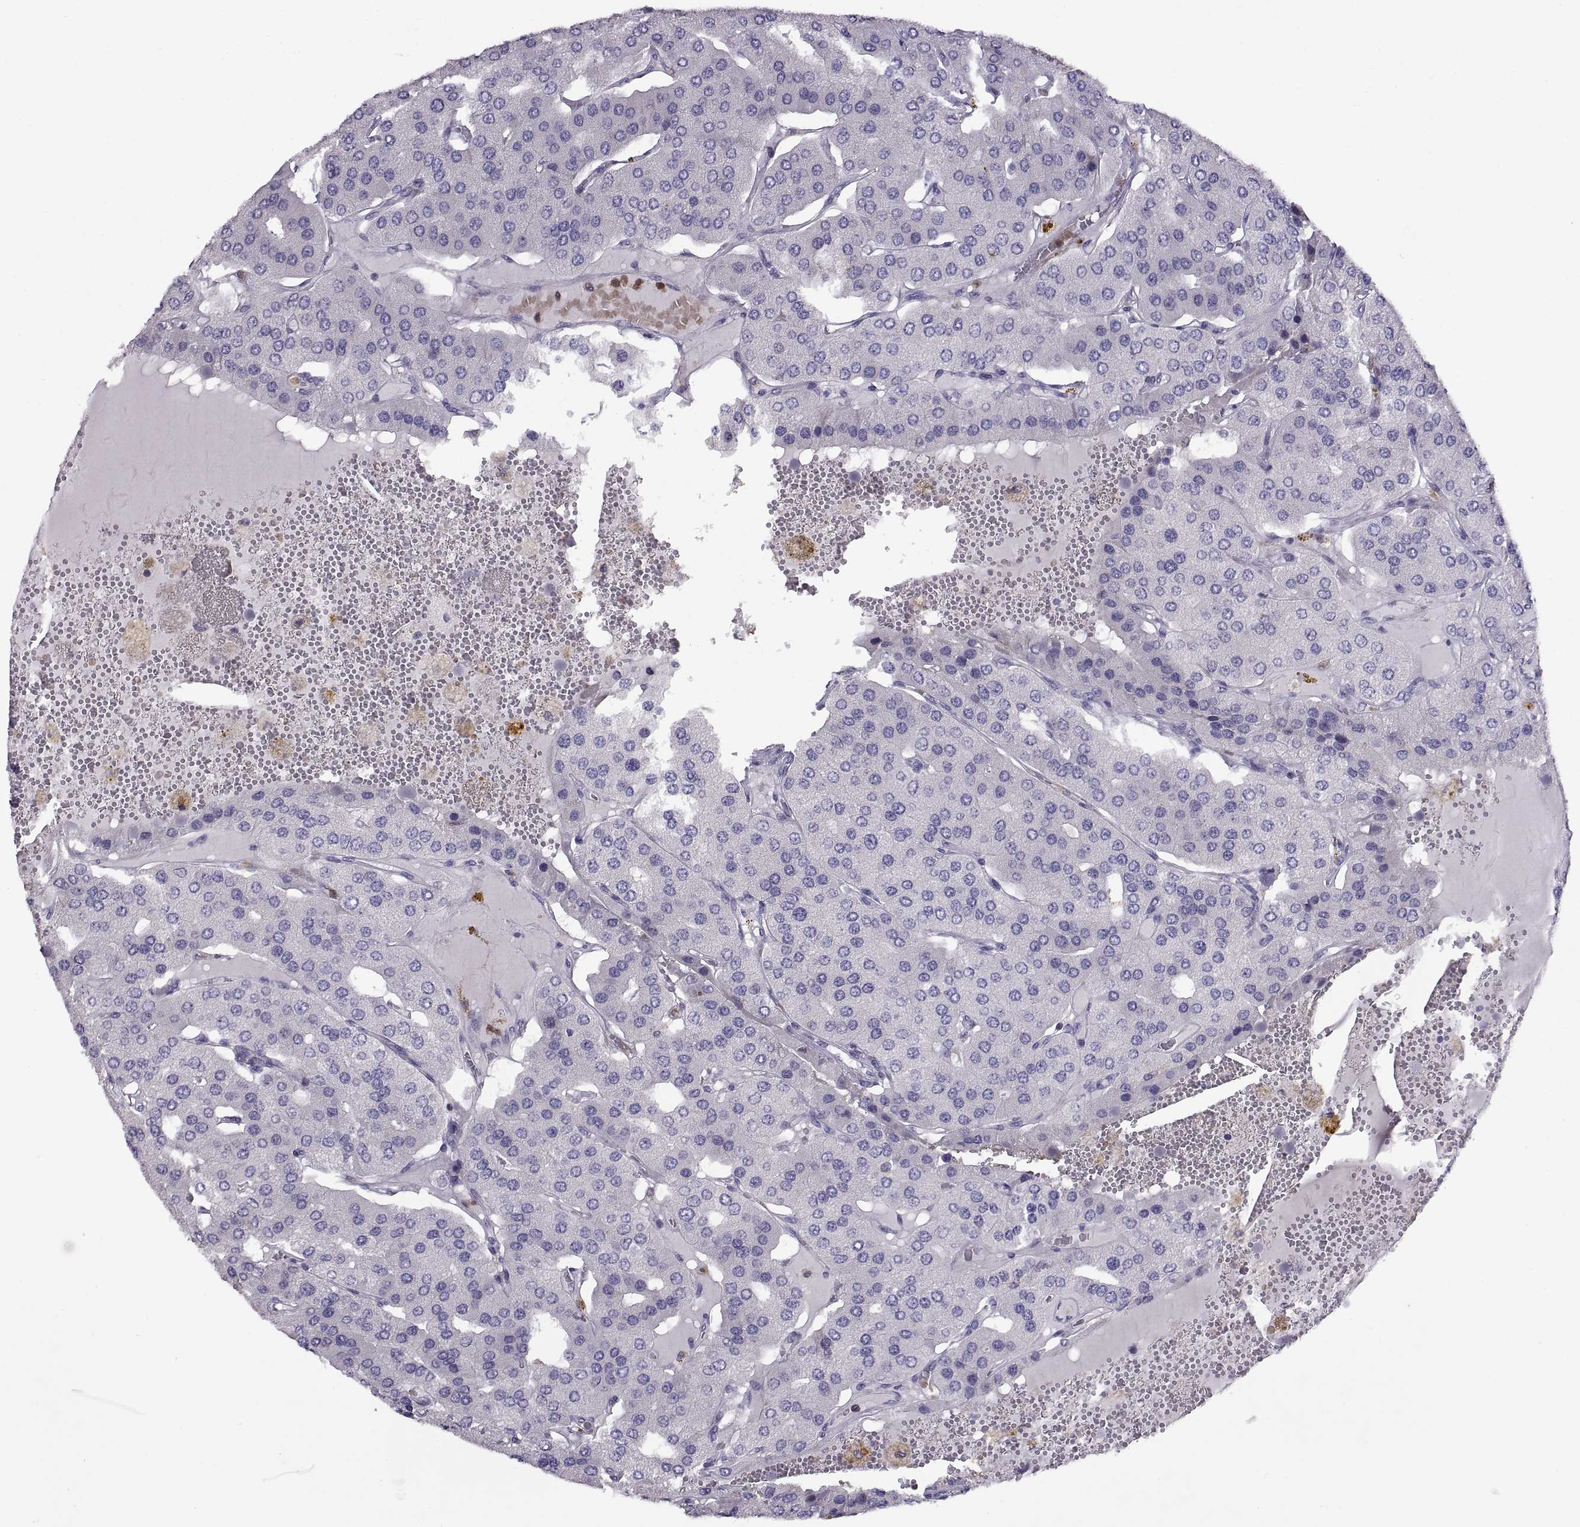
{"staining": {"intensity": "negative", "quantity": "none", "location": "none"}, "tissue": "parathyroid gland", "cell_type": "Glandular cells", "image_type": "normal", "snomed": [{"axis": "morphology", "description": "Normal tissue, NOS"}, {"axis": "morphology", "description": "Adenoma, NOS"}, {"axis": "topography", "description": "Parathyroid gland"}], "caption": "IHC of benign parathyroid gland demonstrates no positivity in glandular cells. (Stains: DAB IHC with hematoxylin counter stain, Microscopy: brightfield microscopy at high magnification).", "gene": "DOK3", "patient": {"sex": "female", "age": 86}}